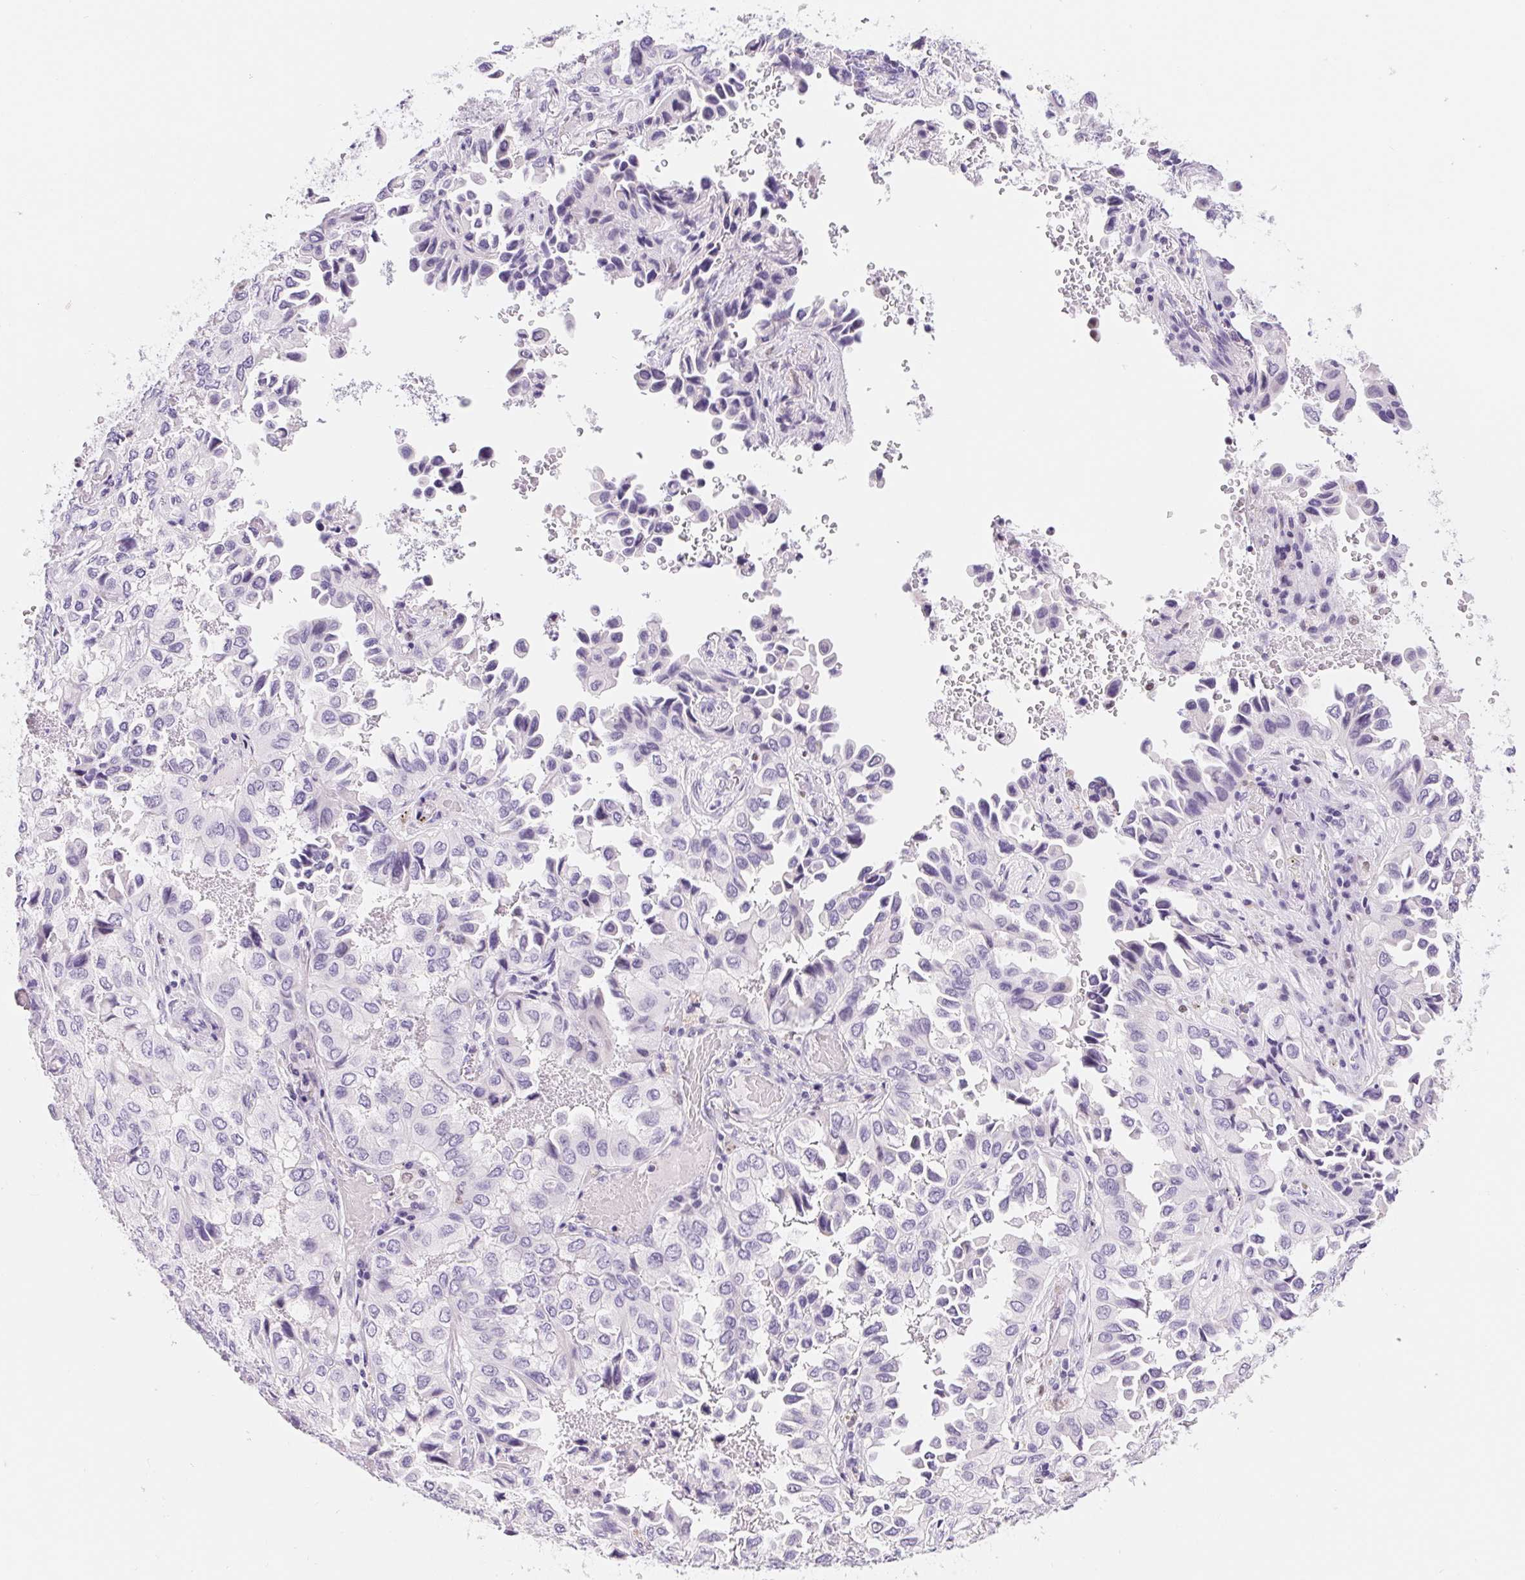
{"staining": {"intensity": "negative", "quantity": "none", "location": "none"}, "tissue": "lung cancer", "cell_type": "Tumor cells", "image_type": "cancer", "snomed": [{"axis": "morphology", "description": "Aneuploidy"}, {"axis": "morphology", "description": "Adenocarcinoma, NOS"}, {"axis": "morphology", "description": "Adenocarcinoma, metastatic, NOS"}, {"axis": "topography", "description": "Lymph node"}, {"axis": "topography", "description": "Lung"}], "caption": "The photomicrograph displays no significant expression in tumor cells of lung cancer. (Stains: DAB (3,3'-diaminobenzidine) immunohistochemistry (IHC) with hematoxylin counter stain, Microscopy: brightfield microscopy at high magnification).", "gene": "ASGR2", "patient": {"sex": "female", "age": 48}}